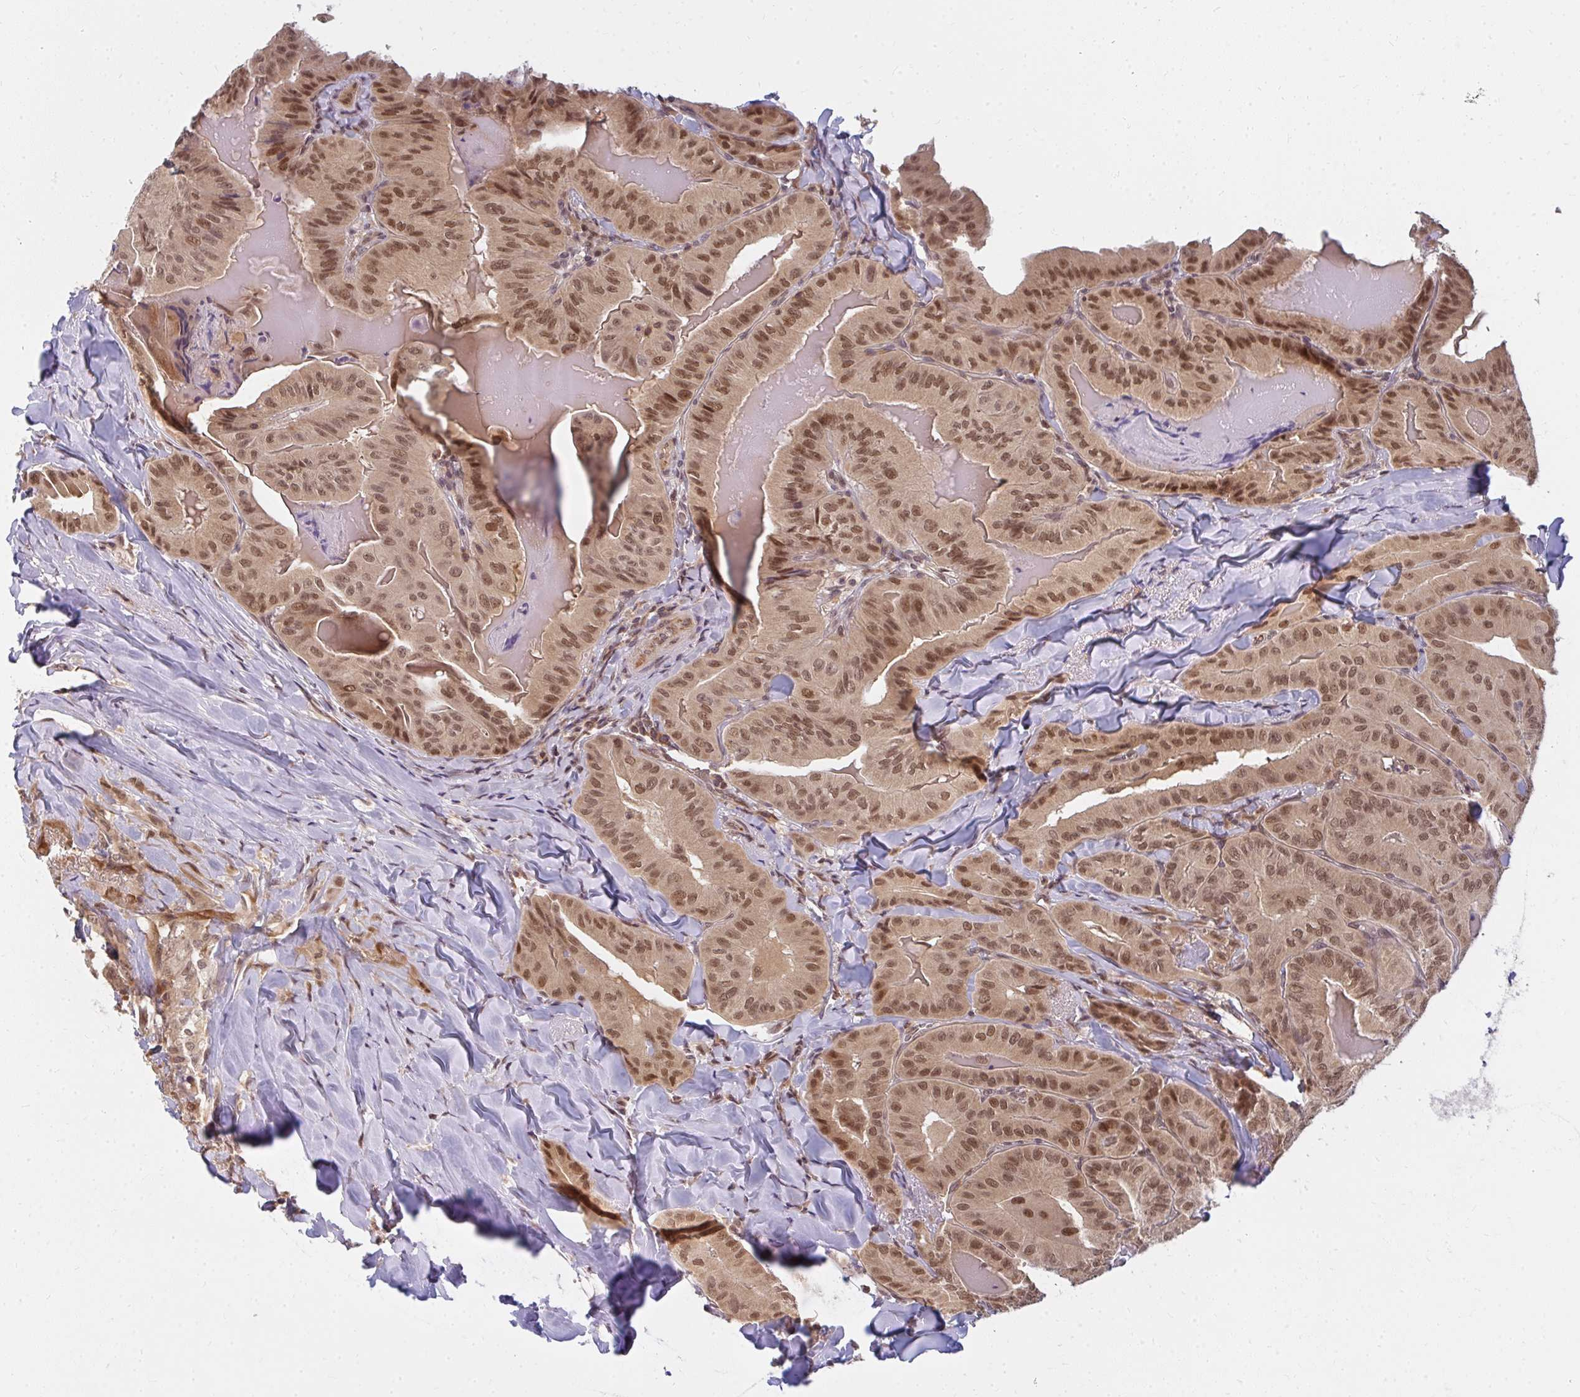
{"staining": {"intensity": "moderate", "quantity": ">75%", "location": "nuclear"}, "tissue": "thyroid cancer", "cell_type": "Tumor cells", "image_type": "cancer", "snomed": [{"axis": "morphology", "description": "Papillary adenocarcinoma, NOS"}, {"axis": "topography", "description": "Thyroid gland"}], "caption": "Tumor cells demonstrate medium levels of moderate nuclear staining in about >75% of cells in human thyroid cancer. (DAB (3,3'-diaminobenzidine) IHC, brown staining for protein, blue staining for nuclei).", "gene": "GTF3C6", "patient": {"sex": "female", "age": 68}}